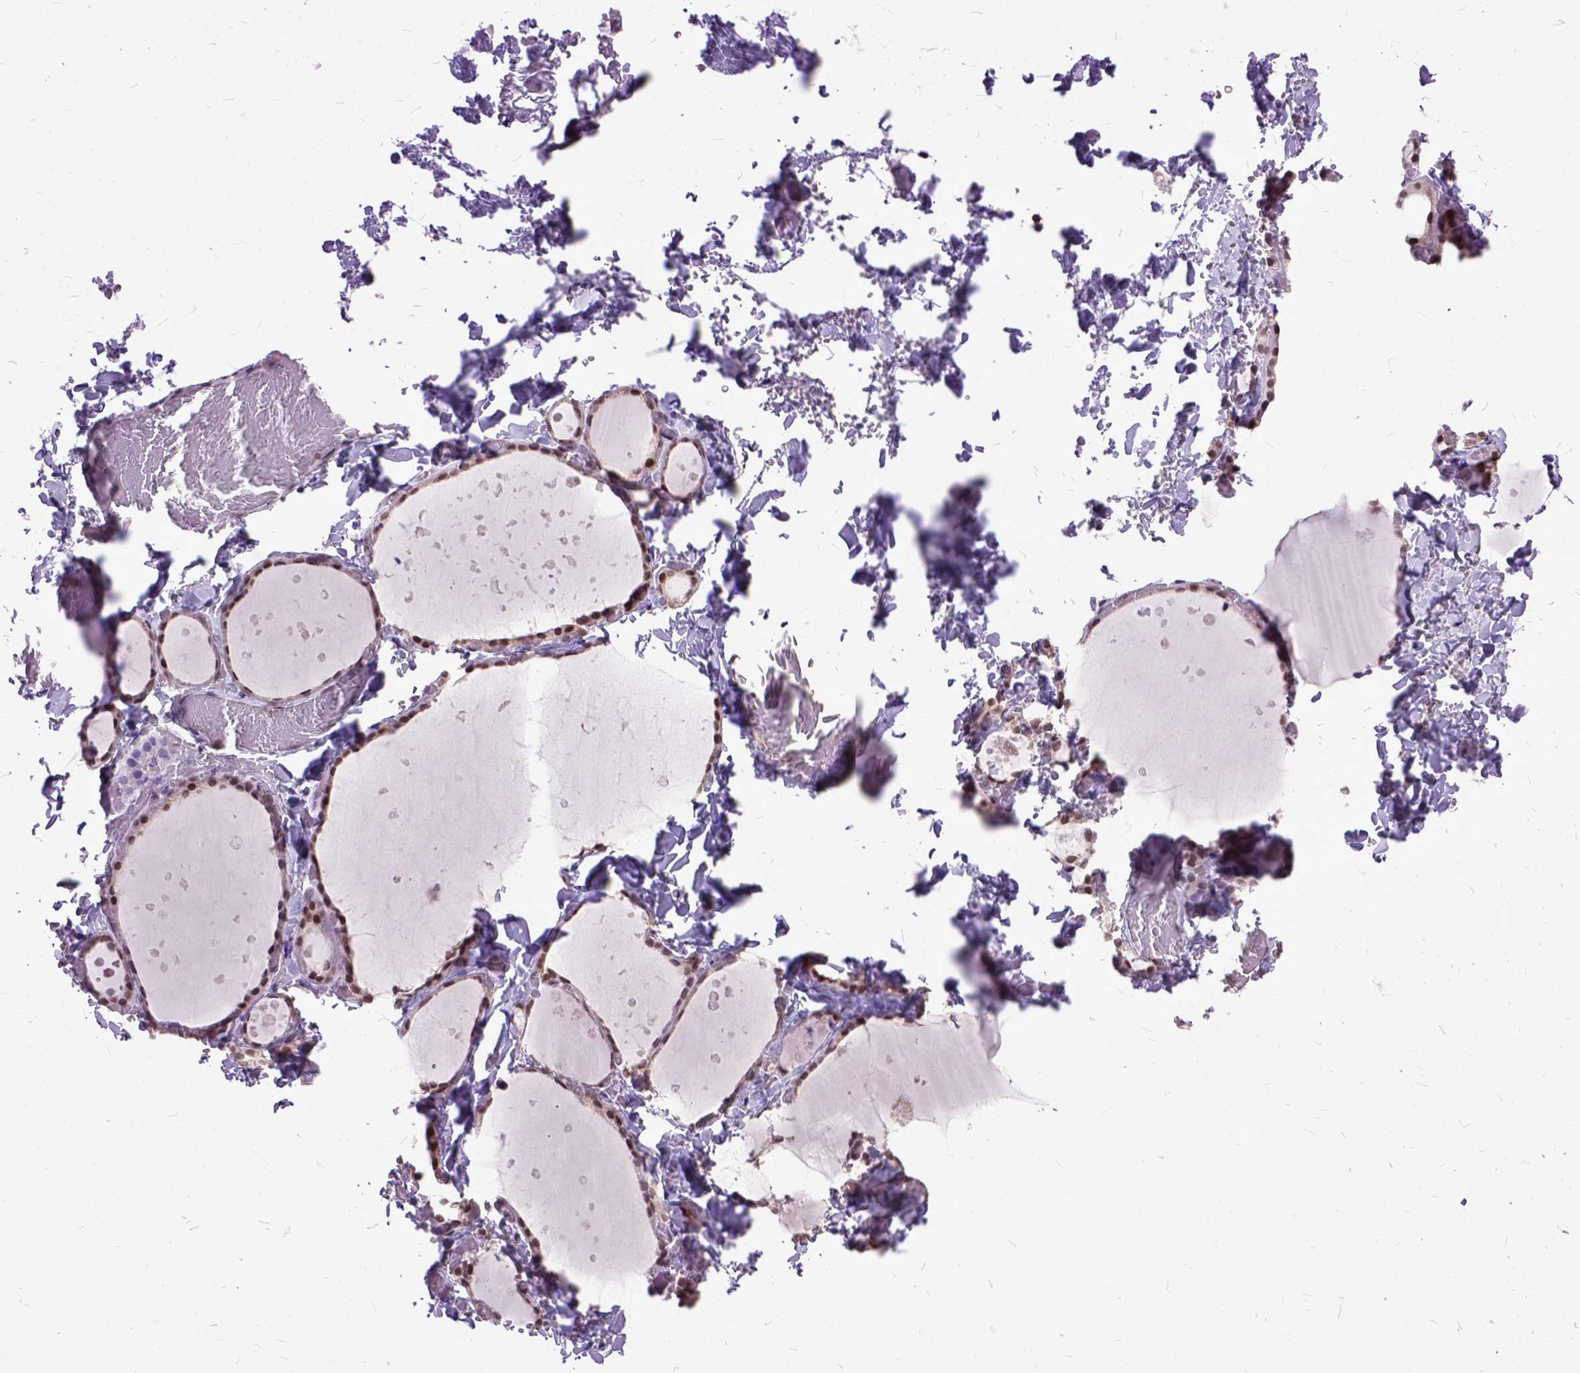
{"staining": {"intensity": "strong", "quantity": ">75%", "location": "nuclear"}, "tissue": "thyroid gland", "cell_type": "Glandular cells", "image_type": "normal", "snomed": [{"axis": "morphology", "description": "Normal tissue, NOS"}, {"axis": "topography", "description": "Thyroid gland"}], "caption": "Immunohistochemical staining of unremarkable human thyroid gland reveals high levels of strong nuclear staining in approximately >75% of glandular cells. The protein of interest is shown in brown color, while the nuclei are stained blue.", "gene": "ORC5", "patient": {"sex": "female", "age": 36}}